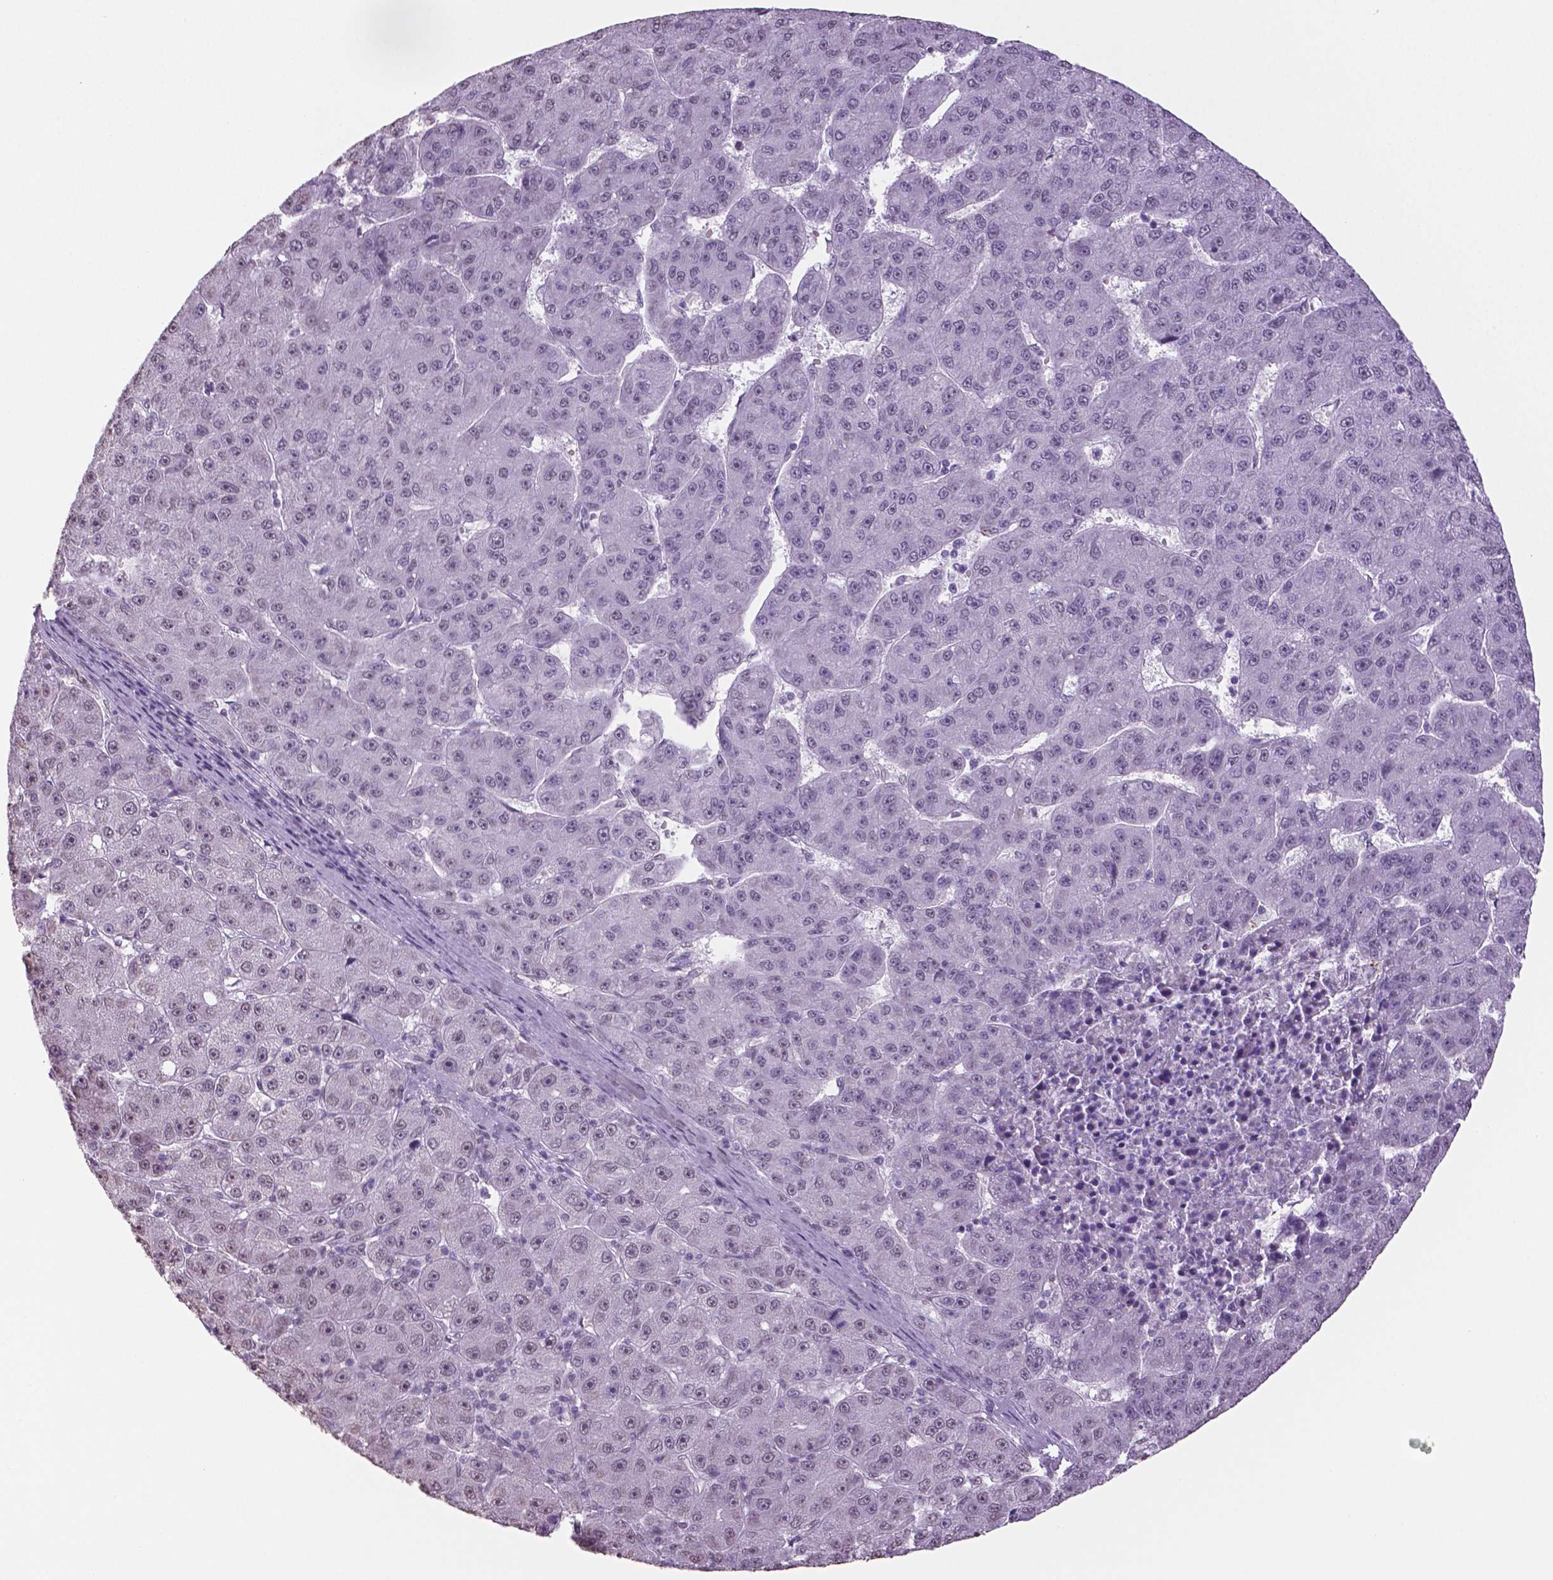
{"staining": {"intensity": "negative", "quantity": "none", "location": "none"}, "tissue": "liver cancer", "cell_type": "Tumor cells", "image_type": "cancer", "snomed": [{"axis": "morphology", "description": "Carcinoma, Hepatocellular, NOS"}, {"axis": "topography", "description": "Liver"}], "caption": "Immunohistochemistry (IHC) of liver cancer (hepatocellular carcinoma) exhibits no expression in tumor cells.", "gene": "IGF2BP1", "patient": {"sex": "male", "age": 67}}